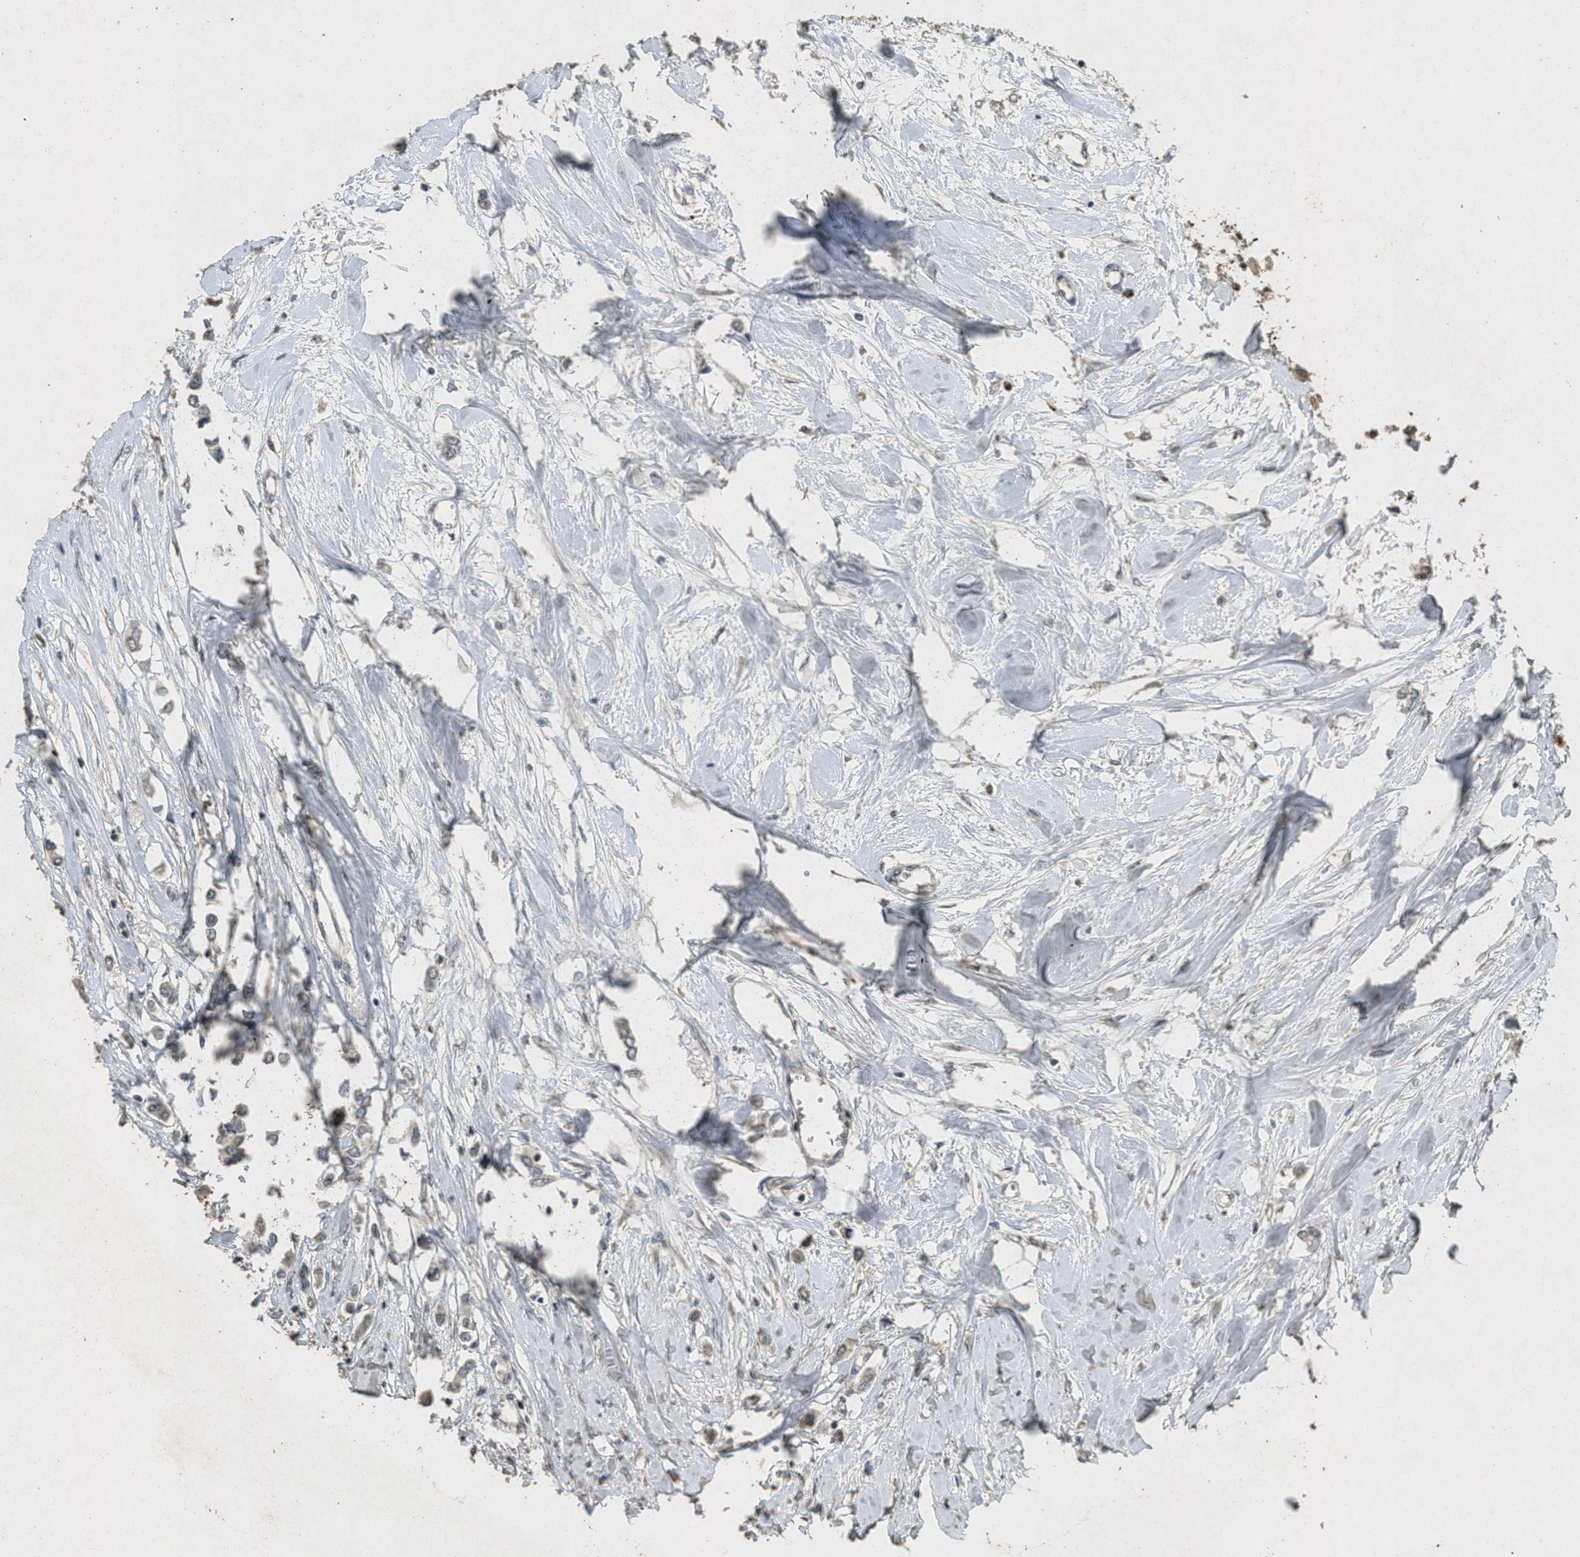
{"staining": {"intensity": "weak", "quantity": "25%-75%", "location": "cytoplasmic/membranous"}, "tissue": "breast cancer", "cell_type": "Tumor cells", "image_type": "cancer", "snomed": [{"axis": "morphology", "description": "Lobular carcinoma"}, {"axis": "topography", "description": "Breast"}], "caption": "A low amount of weak cytoplasmic/membranous positivity is identified in about 25%-75% of tumor cells in breast lobular carcinoma tissue.", "gene": "ABHD6", "patient": {"sex": "female", "age": 51}}